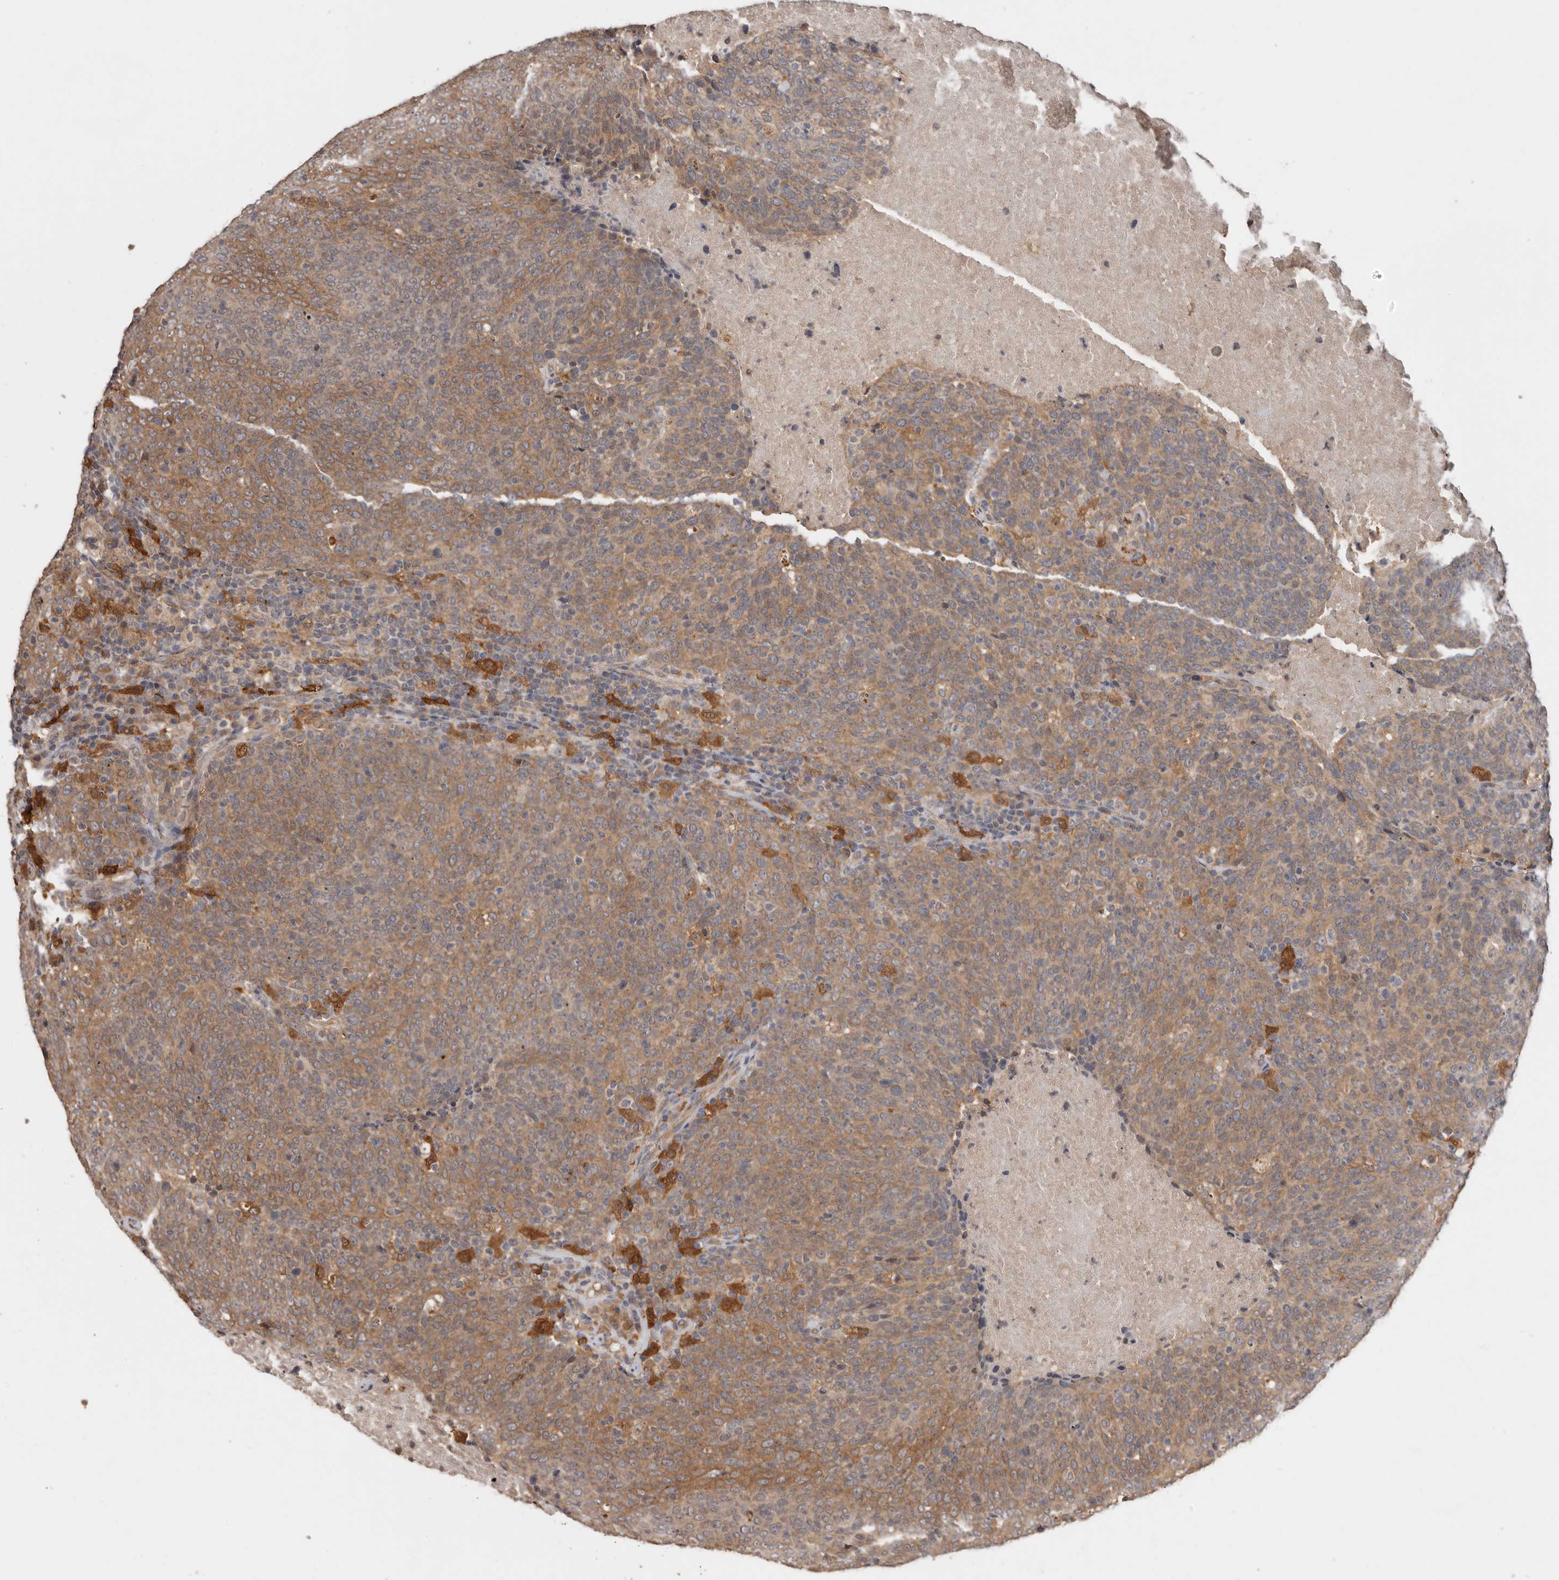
{"staining": {"intensity": "moderate", "quantity": ">75%", "location": "cytoplasmic/membranous"}, "tissue": "head and neck cancer", "cell_type": "Tumor cells", "image_type": "cancer", "snomed": [{"axis": "morphology", "description": "Squamous cell carcinoma, NOS"}, {"axis": "morphology", "description": "Squamous cell carcinoma, metastatic, NOS"}, {"axis": "topography", "description": "Lymph node"}, {"axis": "topography", "description": "Head-Neck"}], "caption": "Protein staining of head and neck squamous cell carcinoma tissue shows moderate cytoplasmic/membranous expression in about >75% of tumor cells.", "gene": "RSPO2", "patient": {"sex": "male", "age": 62}}